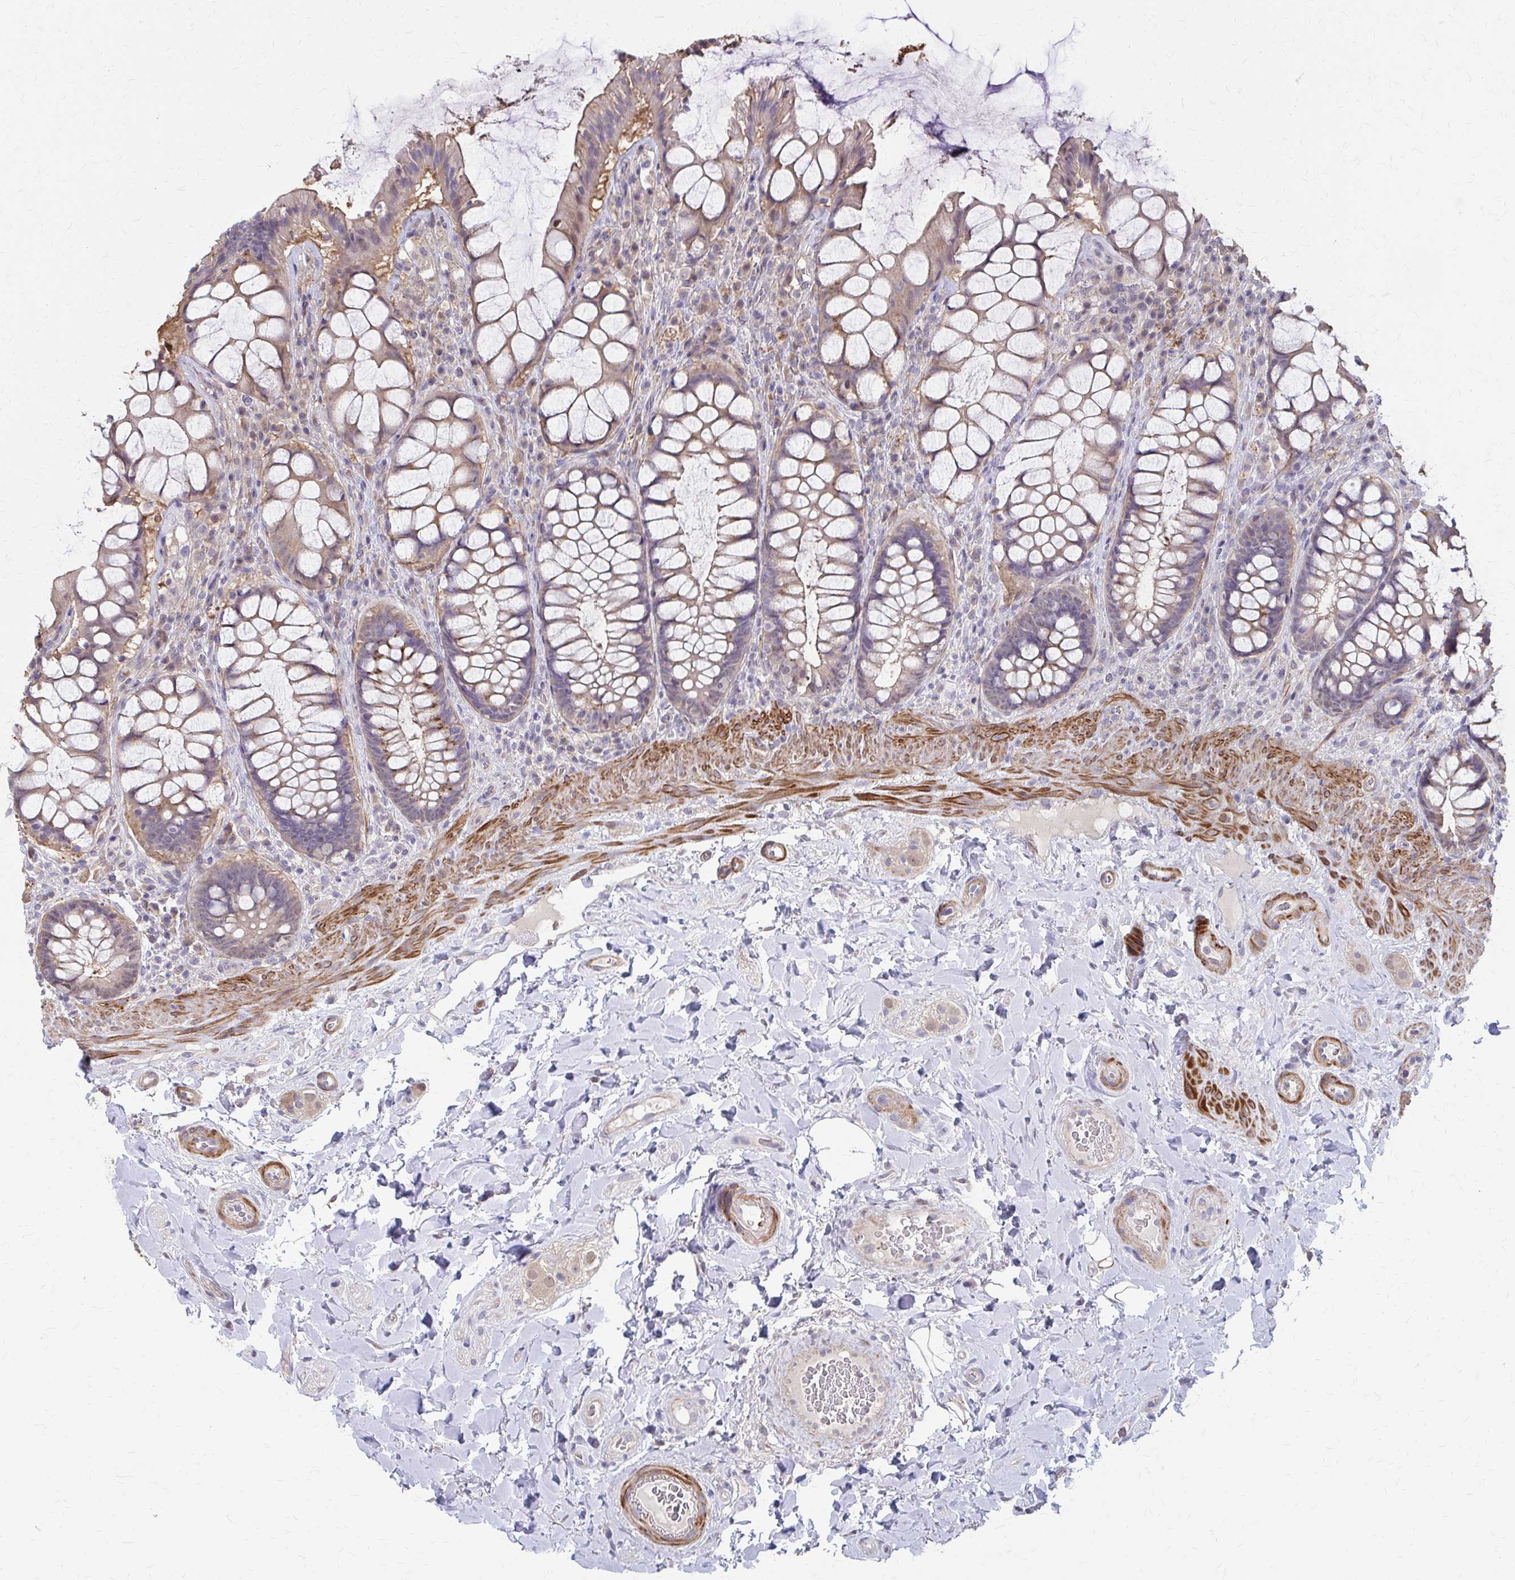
{"staining": {"intensity": "strong", "quantity": "25%-75%", "location": "cytoplasmic/membranous"}, "tissue": "rectum", "cell_type": "Glandular cells", "image_type": "normal", "snomed": [{"axis": "morphology", "description": "Normal tissue, NOS"}, {"axis": "topography", "description": "Rectum"}], "caption": "Glandular cells show high levels of strong cytoplasmic/membranous staining in about 25%-75% of cells in unremarkable human rectum. Using DAB (brown) and hematoxylin (blue) stains, captured at high magnification using brightfield microscopy.", "gene": "IFI44L", "patient": {"sex": "female", "age": 58}}